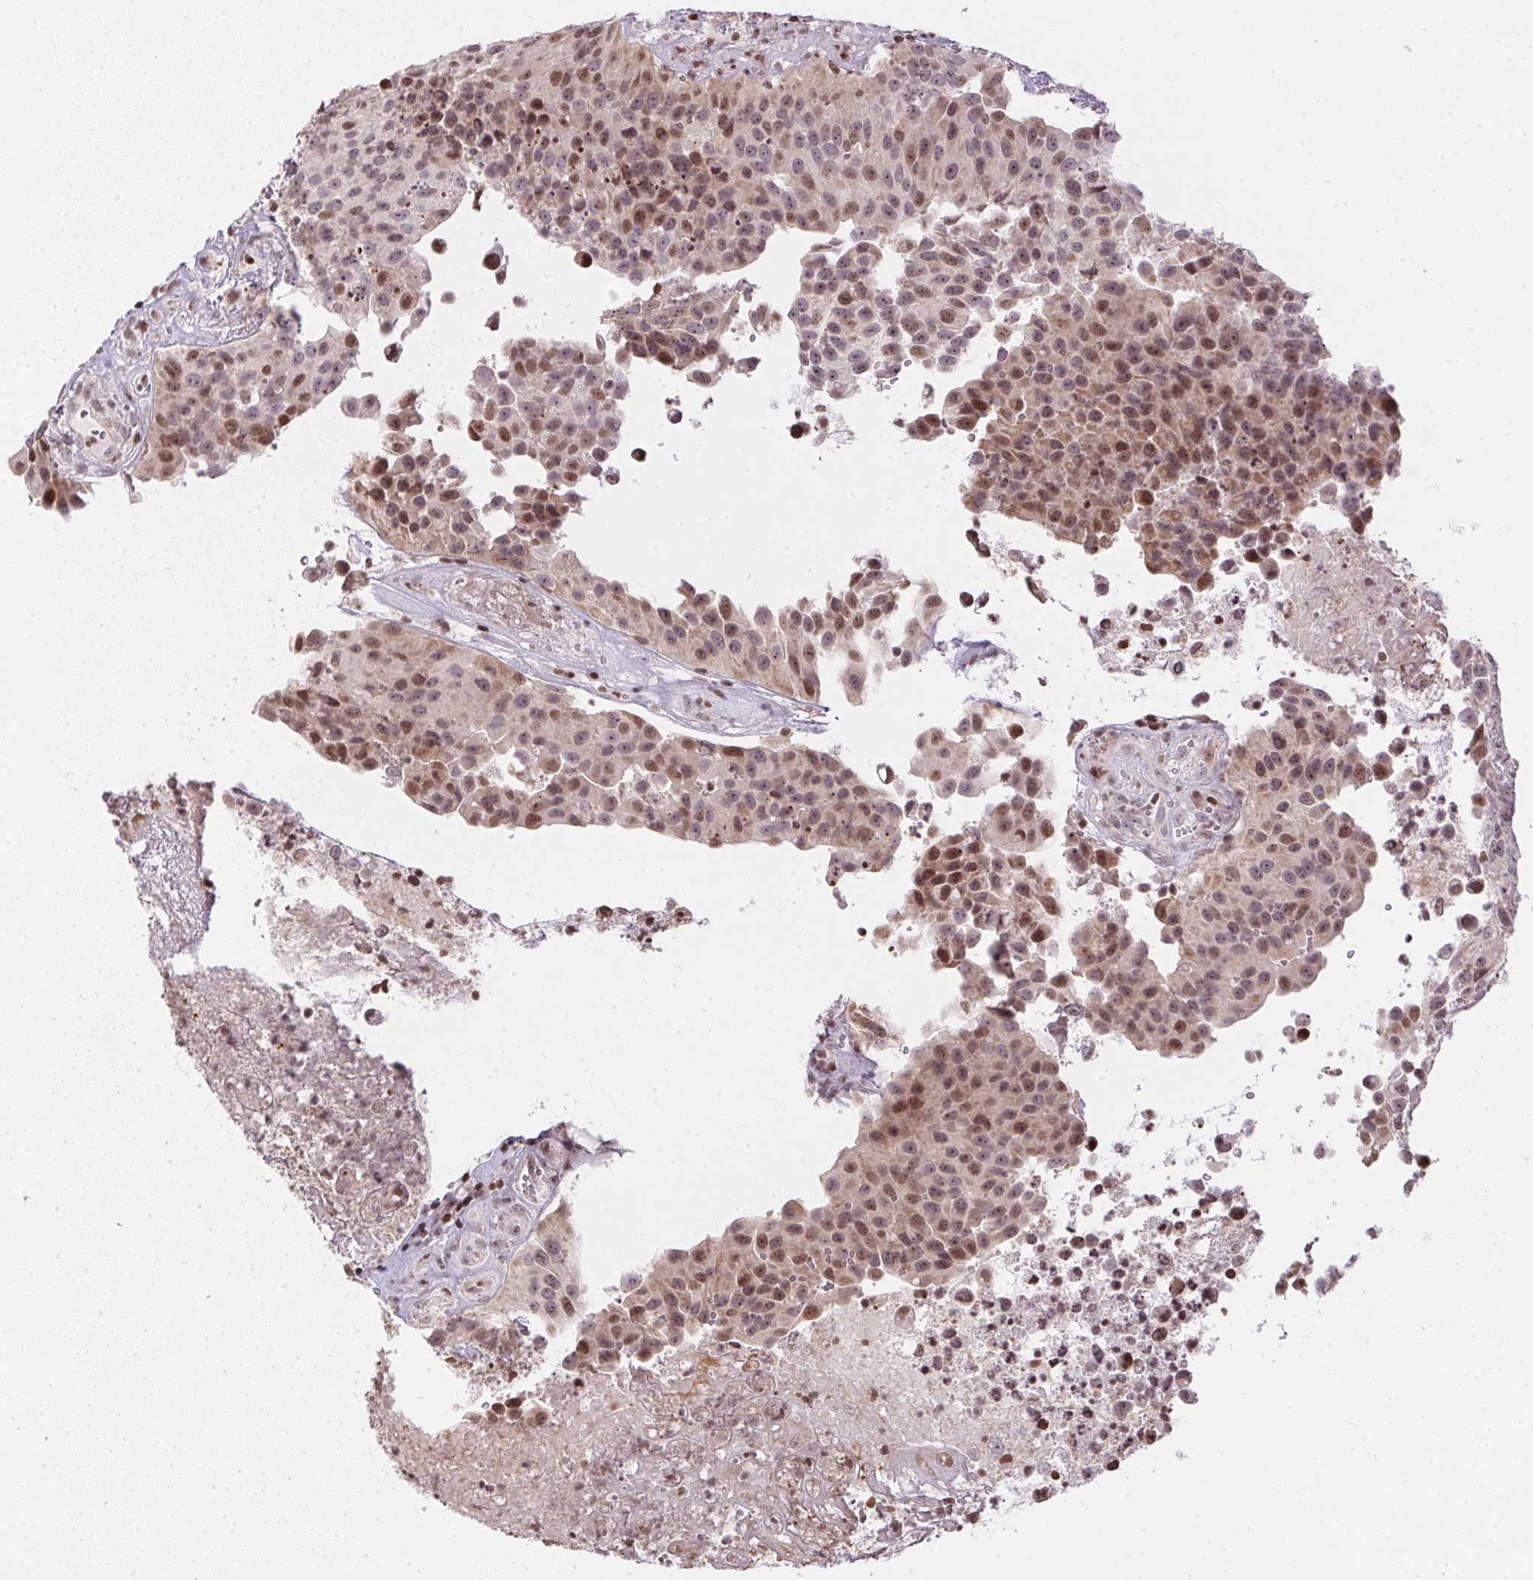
{"staining": {"intensity": "moderate", "quantity": ">75%", "location": "nuclear"}, "tissue": "urothelial cancer", "cell_type": "Tumor cells", "image_type": "cancer", "snomed": [{"axis": "morphology", "description": "Urothelial carcinoma, Low grade"}, {"axis": "topography", "description": "Urinary bladder"}], "caption": "The immunohistochemical stain shows moderate nuclear expression in tumor cells of urothelial carcinoma (low-grade) tissue.", "gene": "RNF181", "patient": {"sex": "male", "age": 76}}